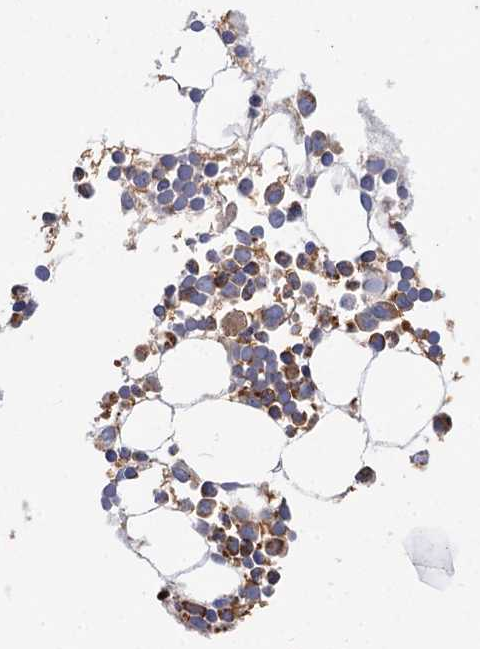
{"staining": {"intensity": "moderate", "quantity": "<25%", "location": "cytoplasmic/membranous"}, "tissue": "bone marrow", "cell_type": "Hematopoietic cells", "image_type": "normal", "snomed": [{"axis": "morphology", "description": "Normal tissue, NOS"}, {"axis": "topography", "description": "Bone marrow"}], "caption": "The micrograph reveals staining of unremarkable bone marrow, revealing moderate cytoplasmic/membranous protein positivity (brown color) within hematopoietic cells.", "gene": "PATL1", "patient": {"sex": "female", "age": 89}}